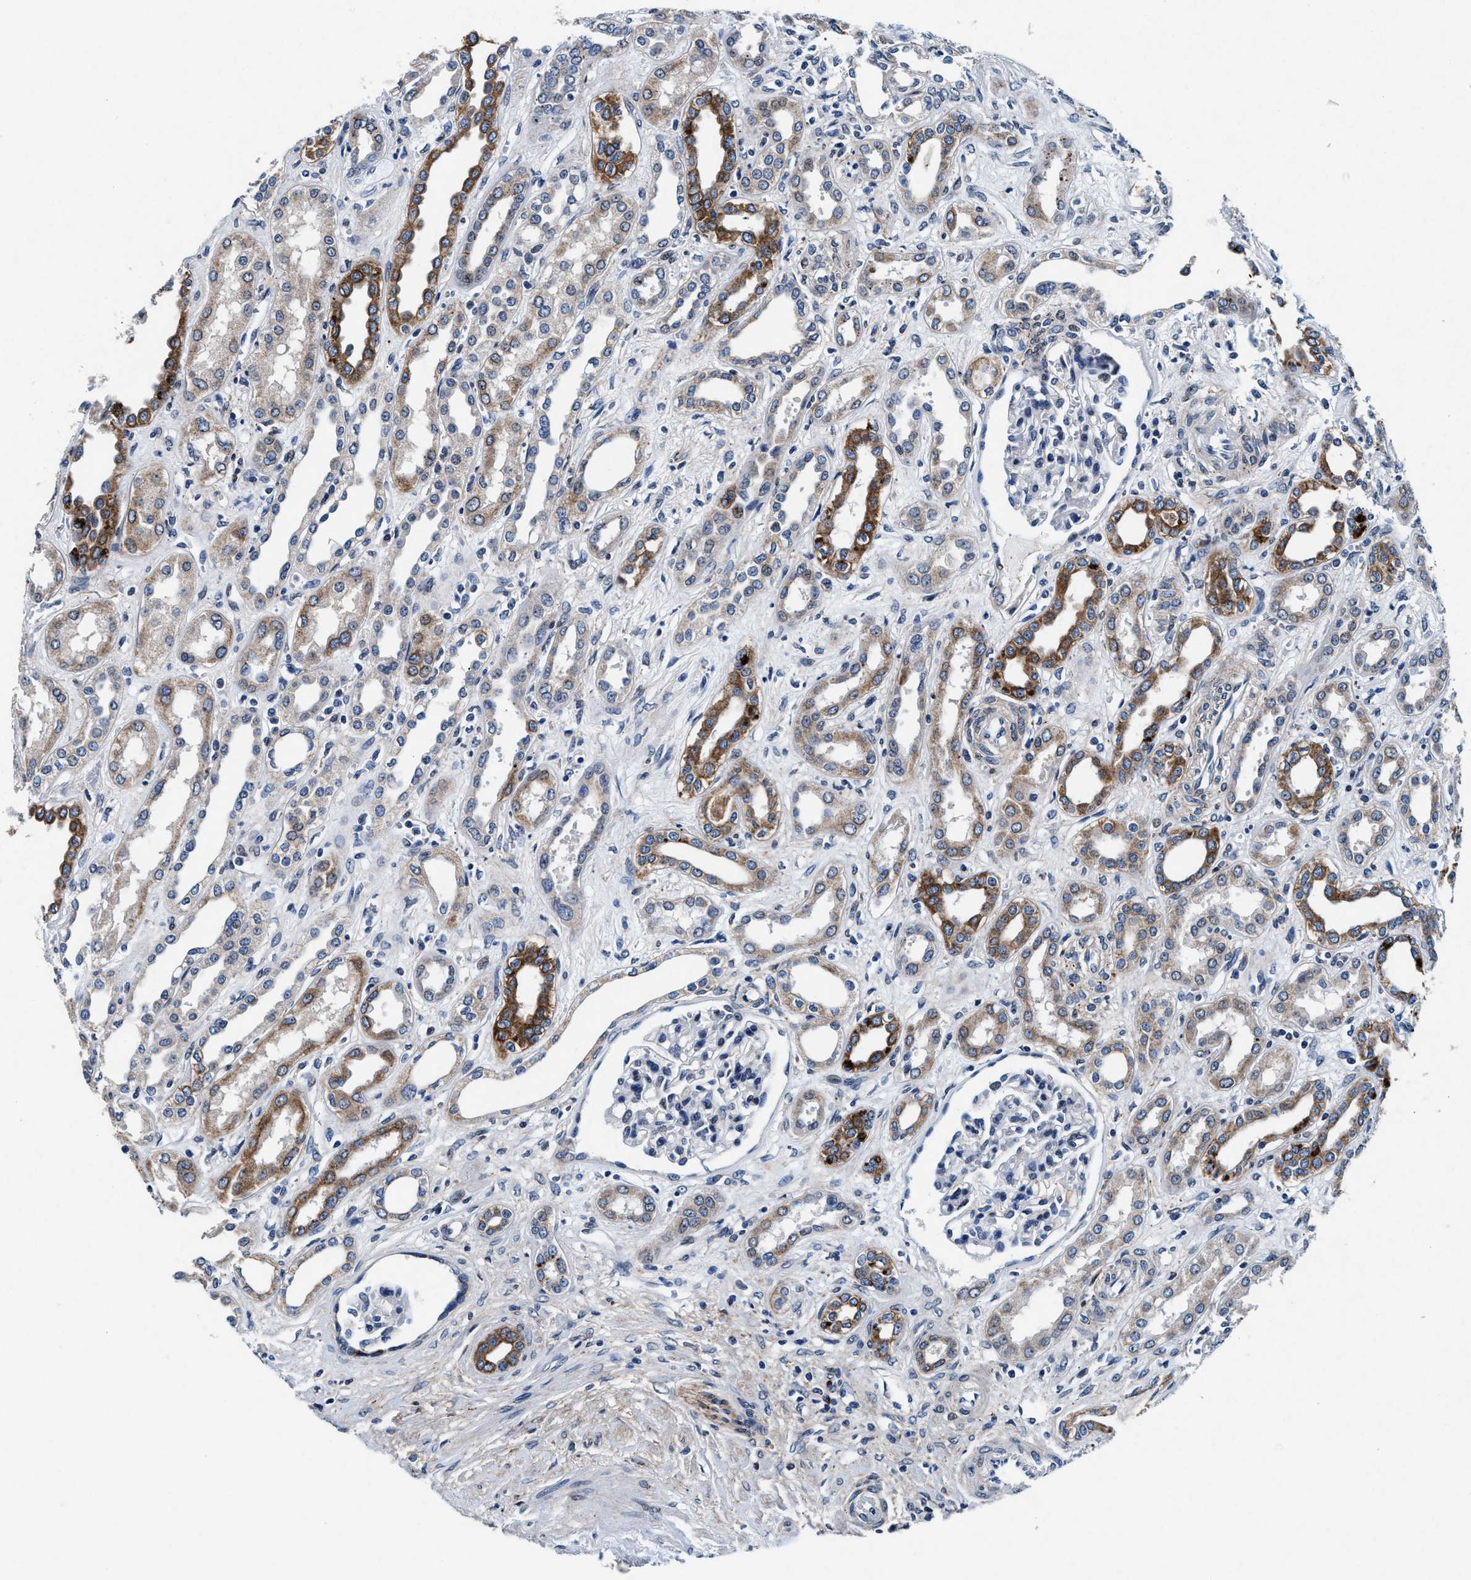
{"staining": {"intensity": "negative", "quantity": "none", "location": "none"}, "tissue": "kidney", "cell_type": "Cells in glomeruli", "image_type": "normal", "snomed": [{"axis": "morphology", "description": "Normal tissue, NOS"}, {"axis": "topography", "description": "Kidney"}], "caption": "This is a photomicrograph of IHC staining of normal kidney, which shows no expression in cells in glomeruli. (DAB (3,3'-diaminobenzidine) immunohistochemistry (IHC), high magnification).", "gene": "SLC8A1", "patient": {"sex": "male", "age": 59}}